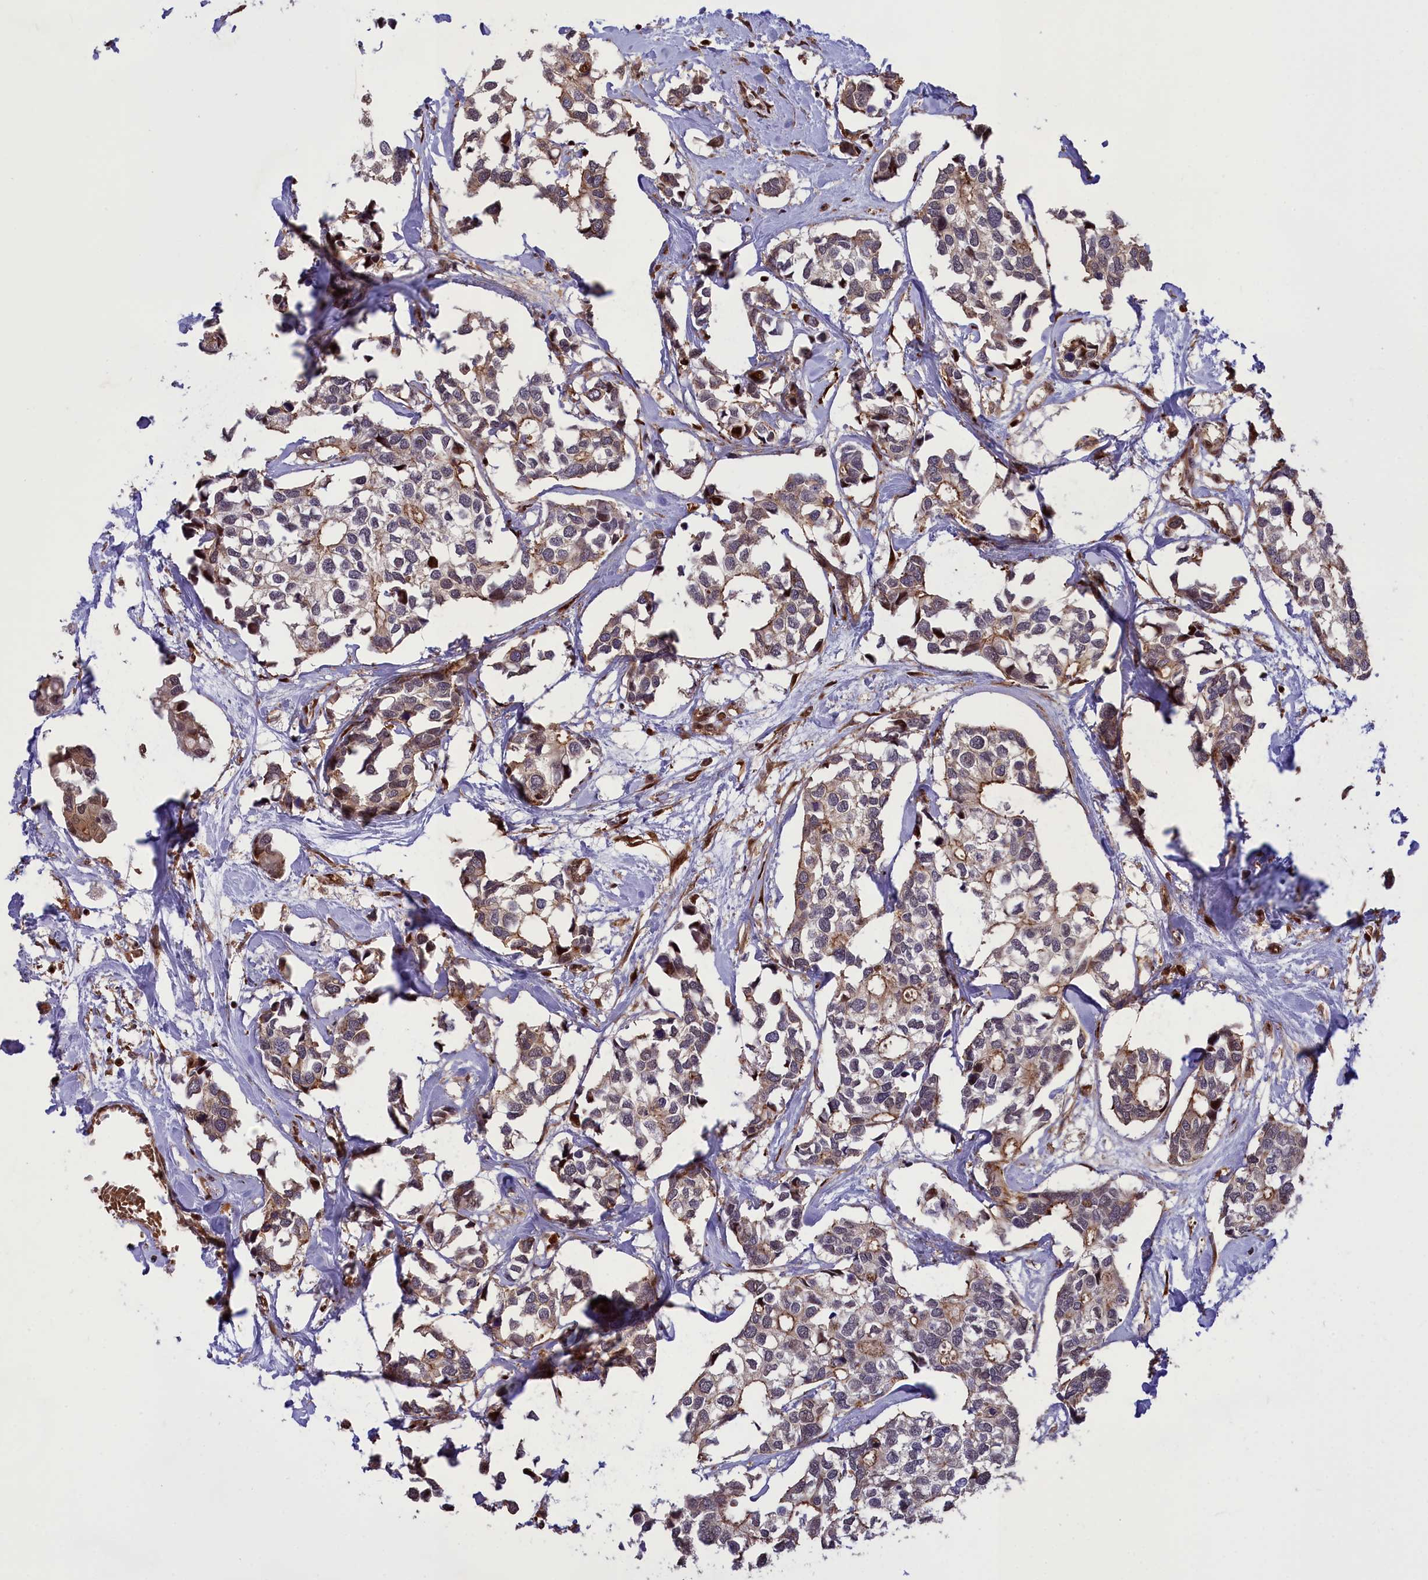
{"staining": {"intensity": "moderate", "quantity": "<25%", "location": "cytoplasmic/membranous"}, "tissue": "breast cancer", "cell_type": "Tumor cells", "image_type": "cancer", "snomed": [{"axis": "morphology", "description": "Duct carcinoma"}, {"axis": "topography", "description": "Breast"}], "caption": "A brown stain shows moderate cytoplasmic/membranous expression of a protein in human breast infiltrating ductal carcinoma tumor cells.", "gene": "DDX60L", "patient": {"sex": "female", "age": 83}}